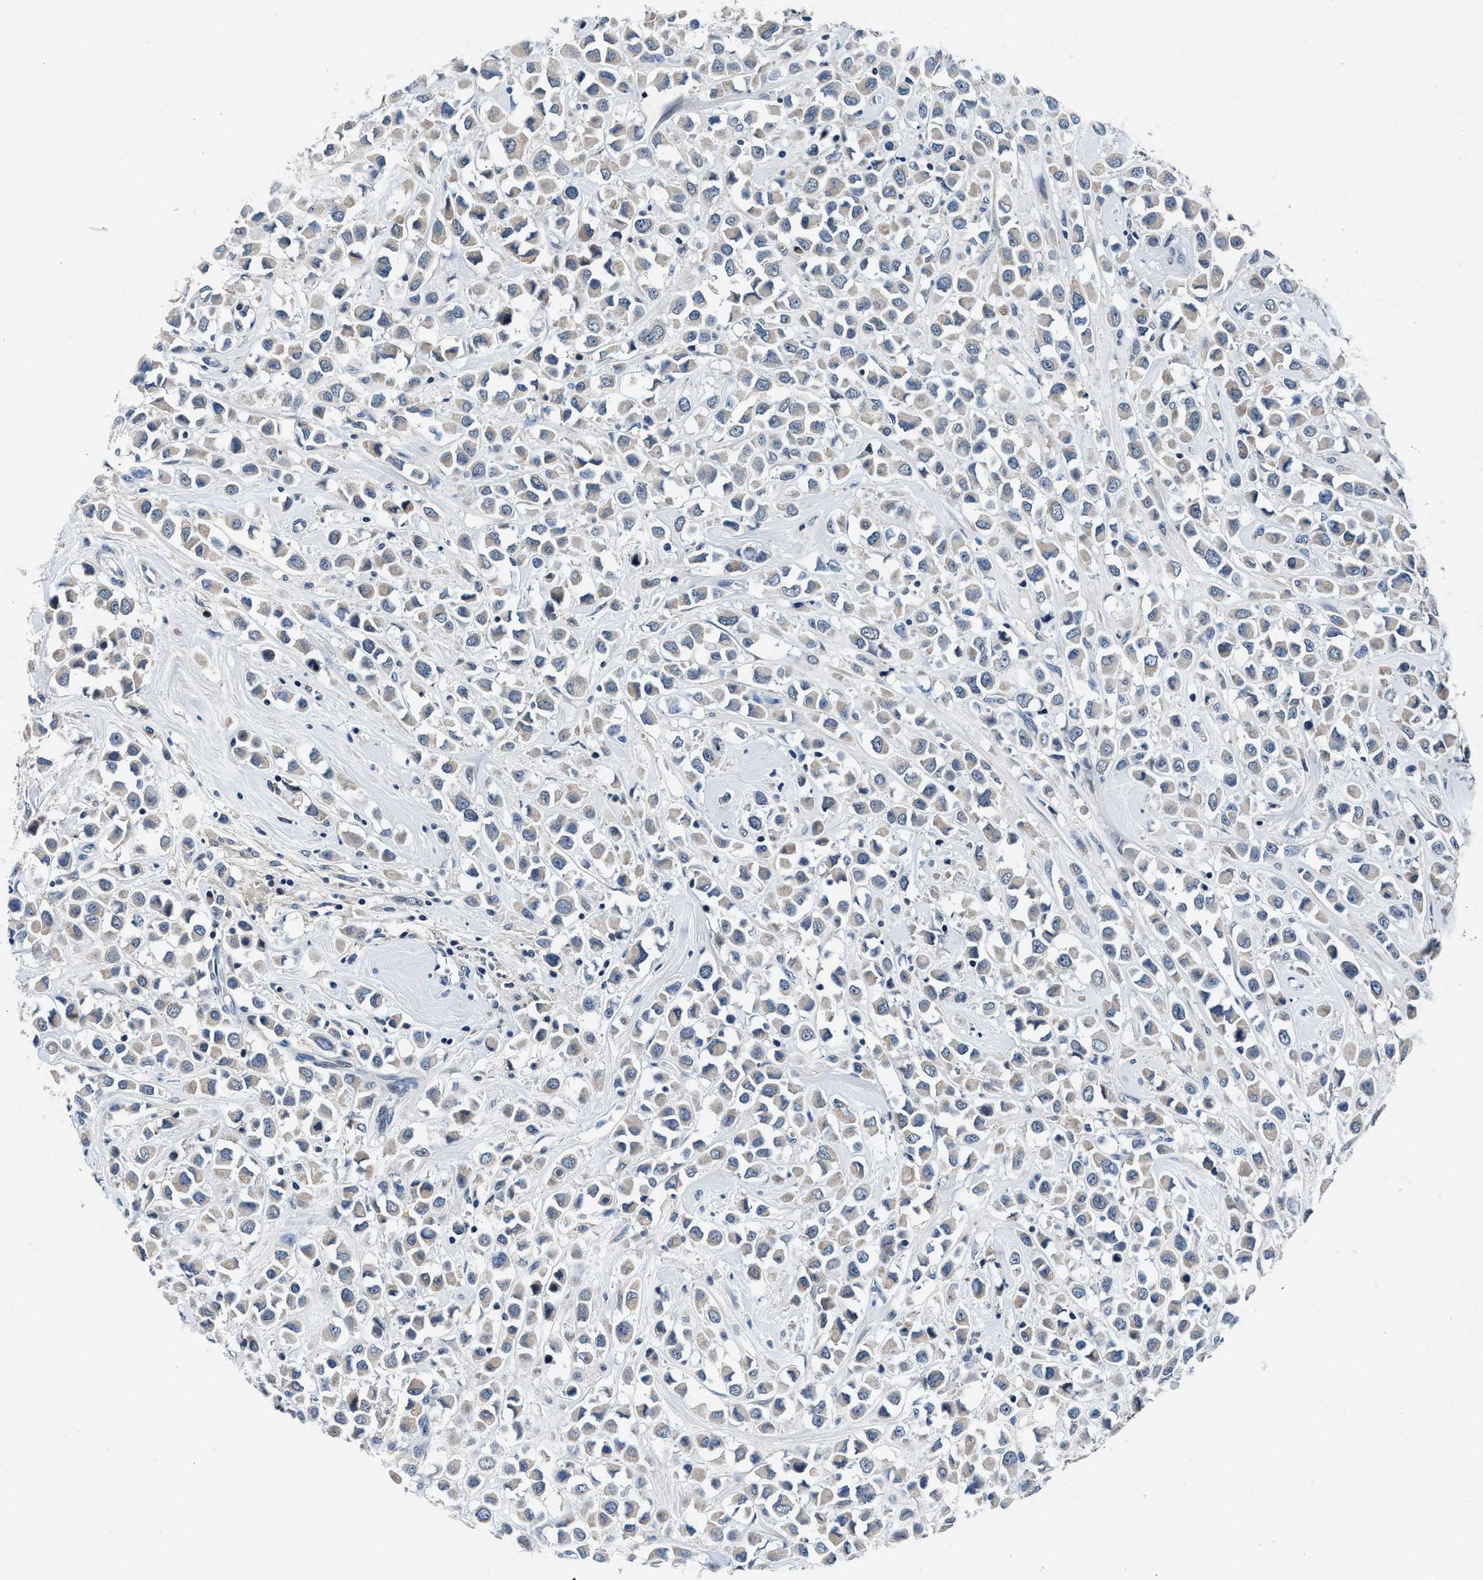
{"staining": {"intensity": "negative", "quantity": "none", "location": "none"}, "tissue": "breast cancer", "cell_type": "Tumor cells", "image_type": "cancer", "snomed": [{"axis": "morphology", "description": "Duct carcinoma"}, {"axis": "topography", "description": "Breast"}], "caption": "An immunohistochemistry photomicrograph of breast cancer is shown. There is no staining in tumor cells of breast cancer.", "gene": "DENND6B", "patient": {"sex": "female", "age": 61}}